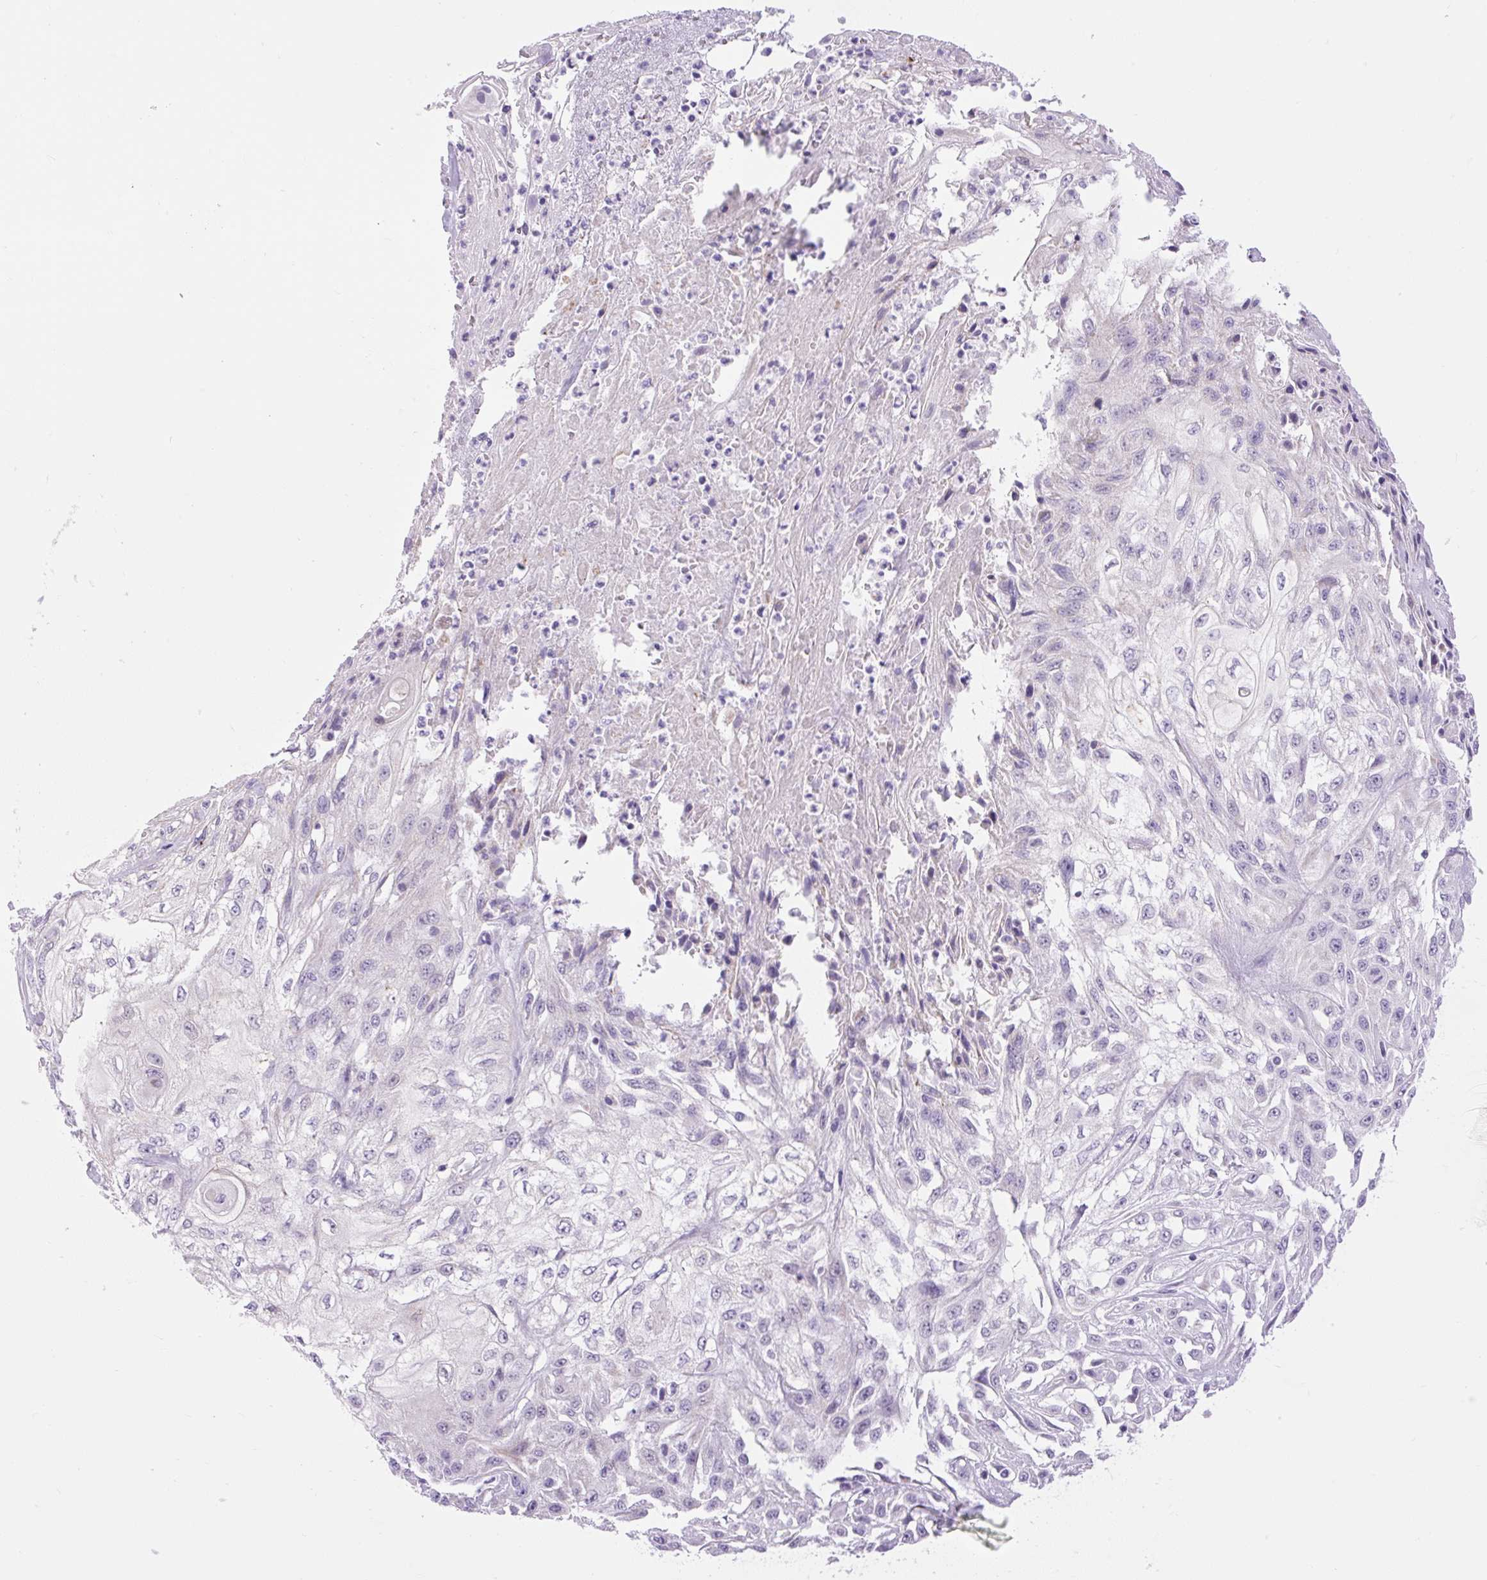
{"staining": {"intensity": "negative", "quantity": "none", "location": "none"}, "tissue": "skin cancer", "cell_type": "Tumor cells", "image_type": "cancer", "snomed": [{"axis": "morphology", "description": "Squamous cell carcinoma, NOS"}, {"axis": "morphology", "description": "Squamous cell carcinoma, metastatic, NOS"}, {"axis": "topography", "description": "Skin"}, {"axis": "topography", "description": "Lymph node"}], "caption": "Immunohistochemistry (IHC) of human metastatic squamous cell carcinoma (skin) reveals no expression in tumor cells. (DAB (3,3'-diaminobenzidine) immunohistochemistry (IHC) with hematoxylin counter stain).", "gene": "RNASE10", "patient": {"sex": "male", "age": 75}}